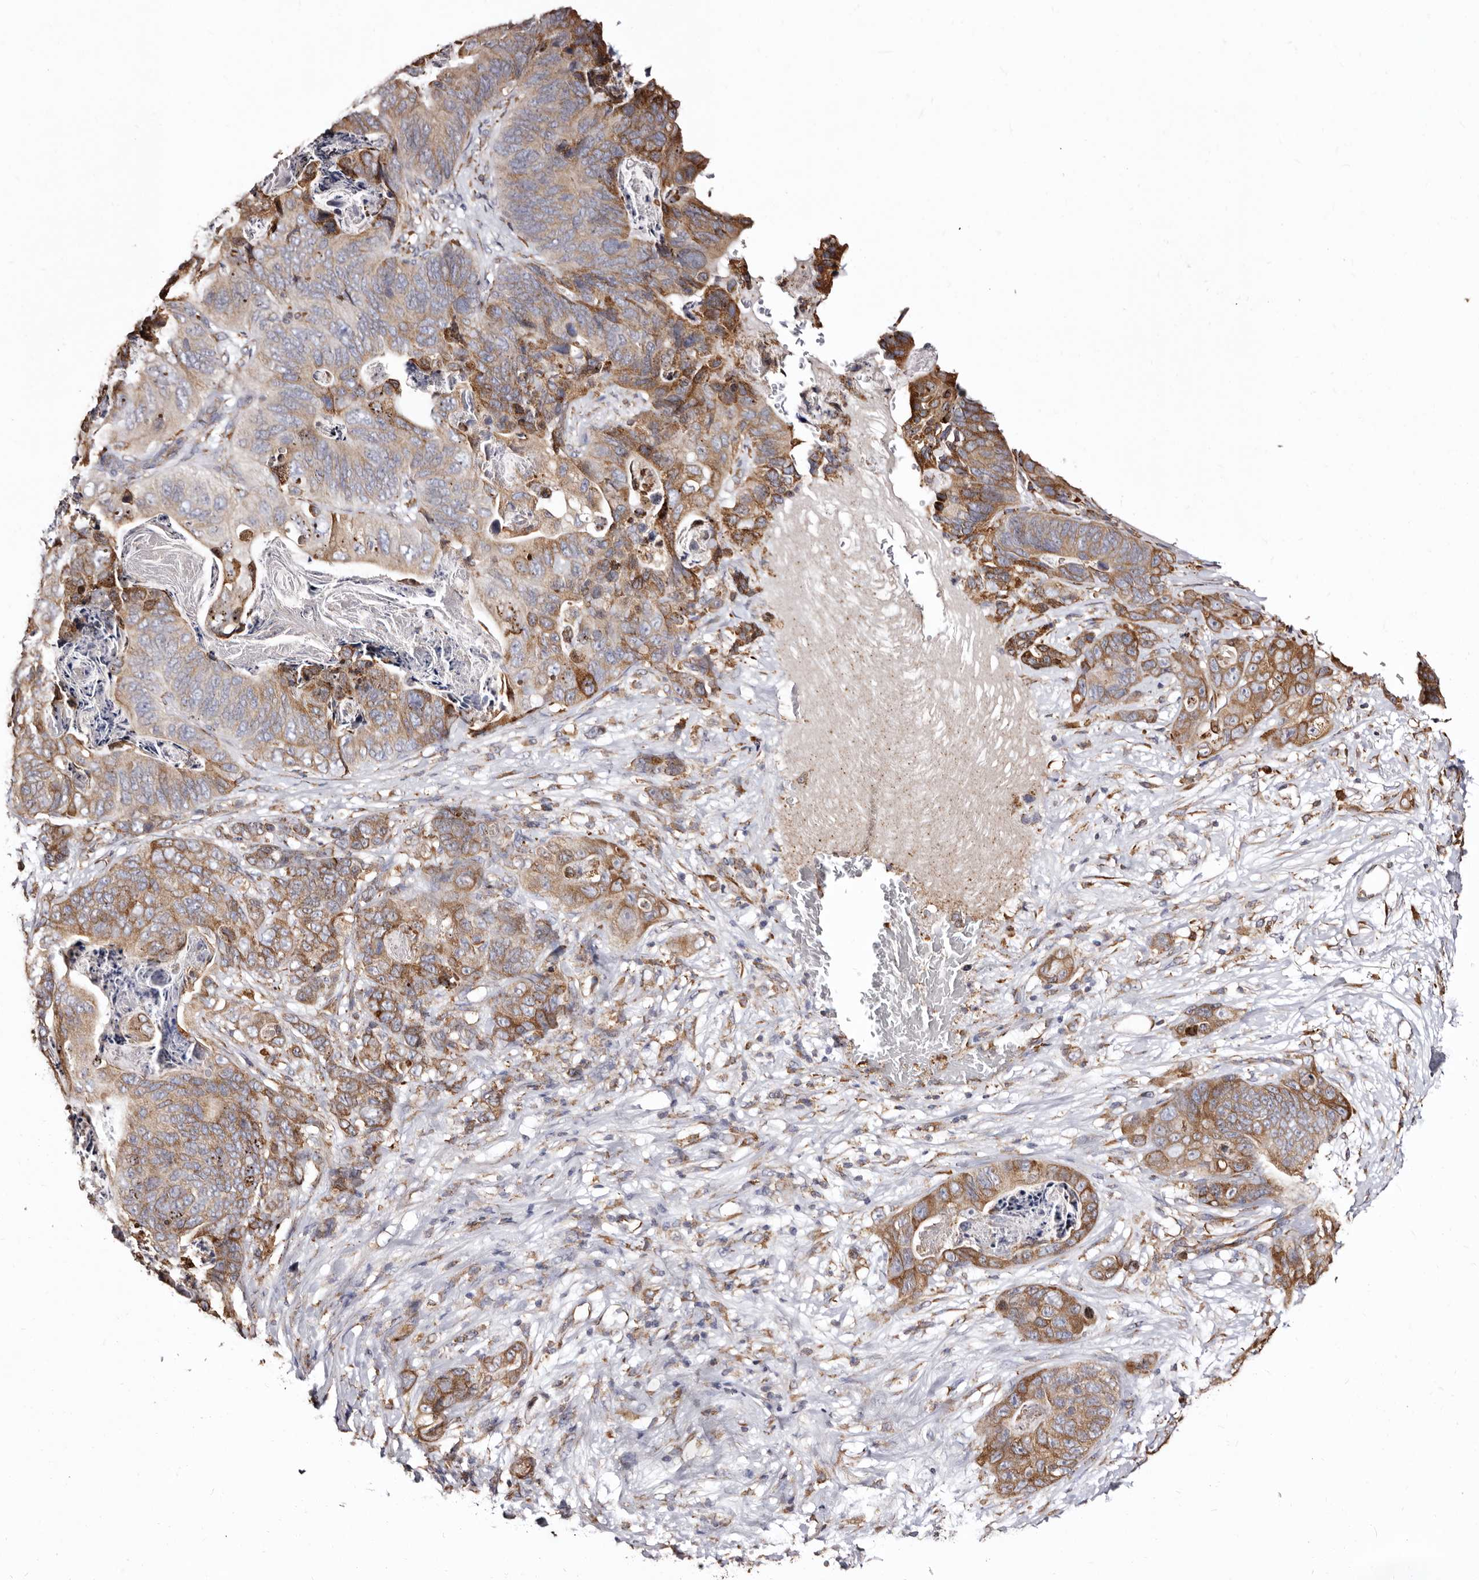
{"staining": {"intensity": "moderate", "quantity": ">75%", "location": "cytoplasmic/membranous"}, "tissue": "stomach cancer", "cell_type": "Tumor cells", "image_type": "cancer", "snomed": [{"axis": "morphology", "description": "Normal tissue, NOS"}, {"axis": "morphology", "description": "Adenocarcinoma, NOS"}, {"axis": "topography", "description": "Stomach"}], "caption": "There is medium levels of moderate cytoplasmic/membranous expression in tumor cells of adenocarcinoma (stomach), as demonstrated by immunohistochemical staining (brown color).", "gene": "ACBD6", "patient": {"sex": "female", "age": 89}}